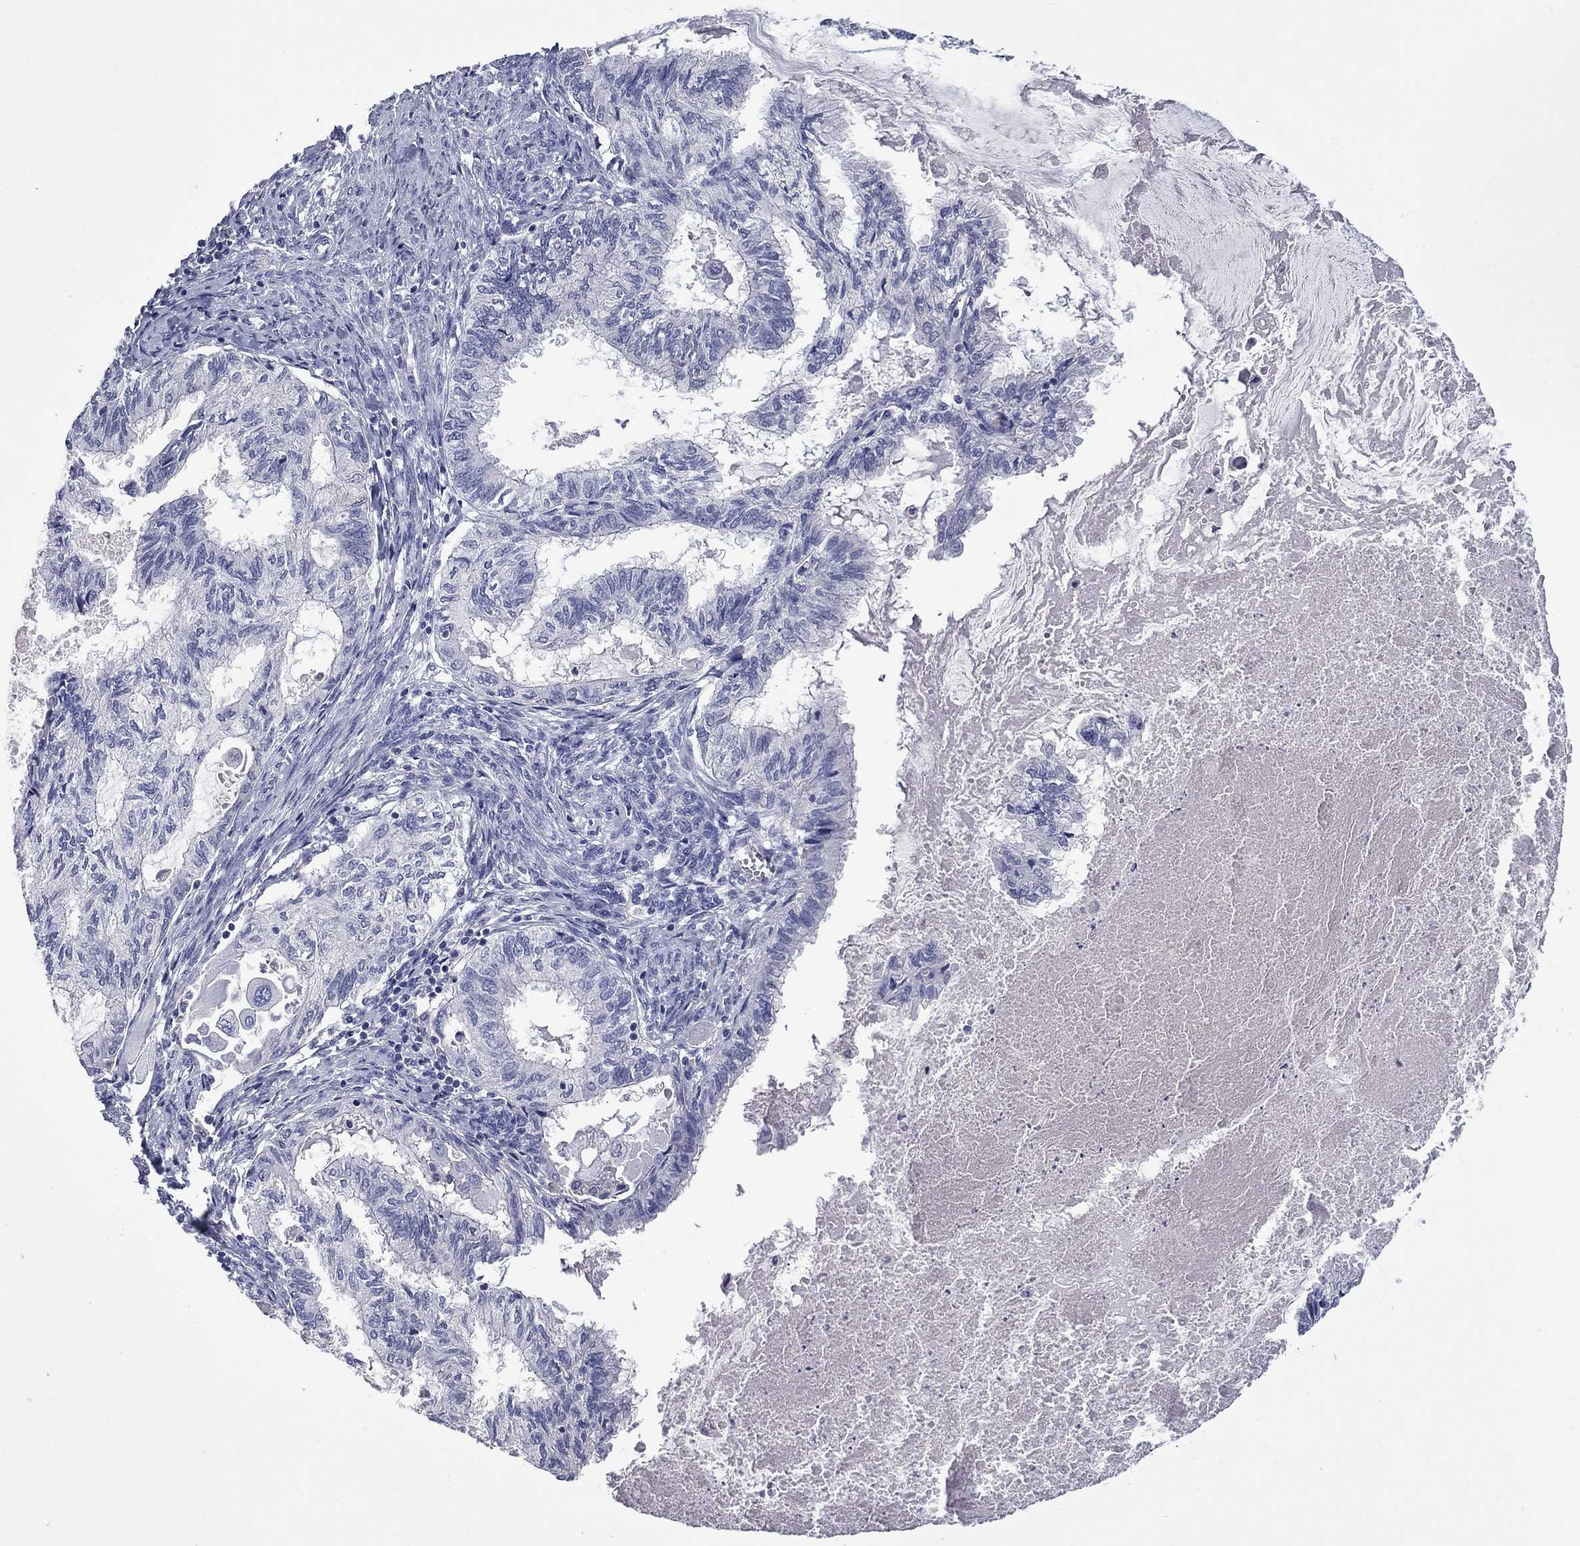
{"staining": {"intensity": "negative", "quantity": "none", "location": "none"}, "tissue": "endometrial cancer", "cell_type": "Tumor cells", "image_type": "cancer", "snomed": [{"axis": "morphology", "description": "Adenocarcinoma, NOS"}, {"axis": "topography", "description": "Endometrium"}], "caption": "There is no significant expression in tumor cells of adenocarcinoma (endometrial).", "gene": "PLEK", "patient": {"sex": "female", "age": 86}}